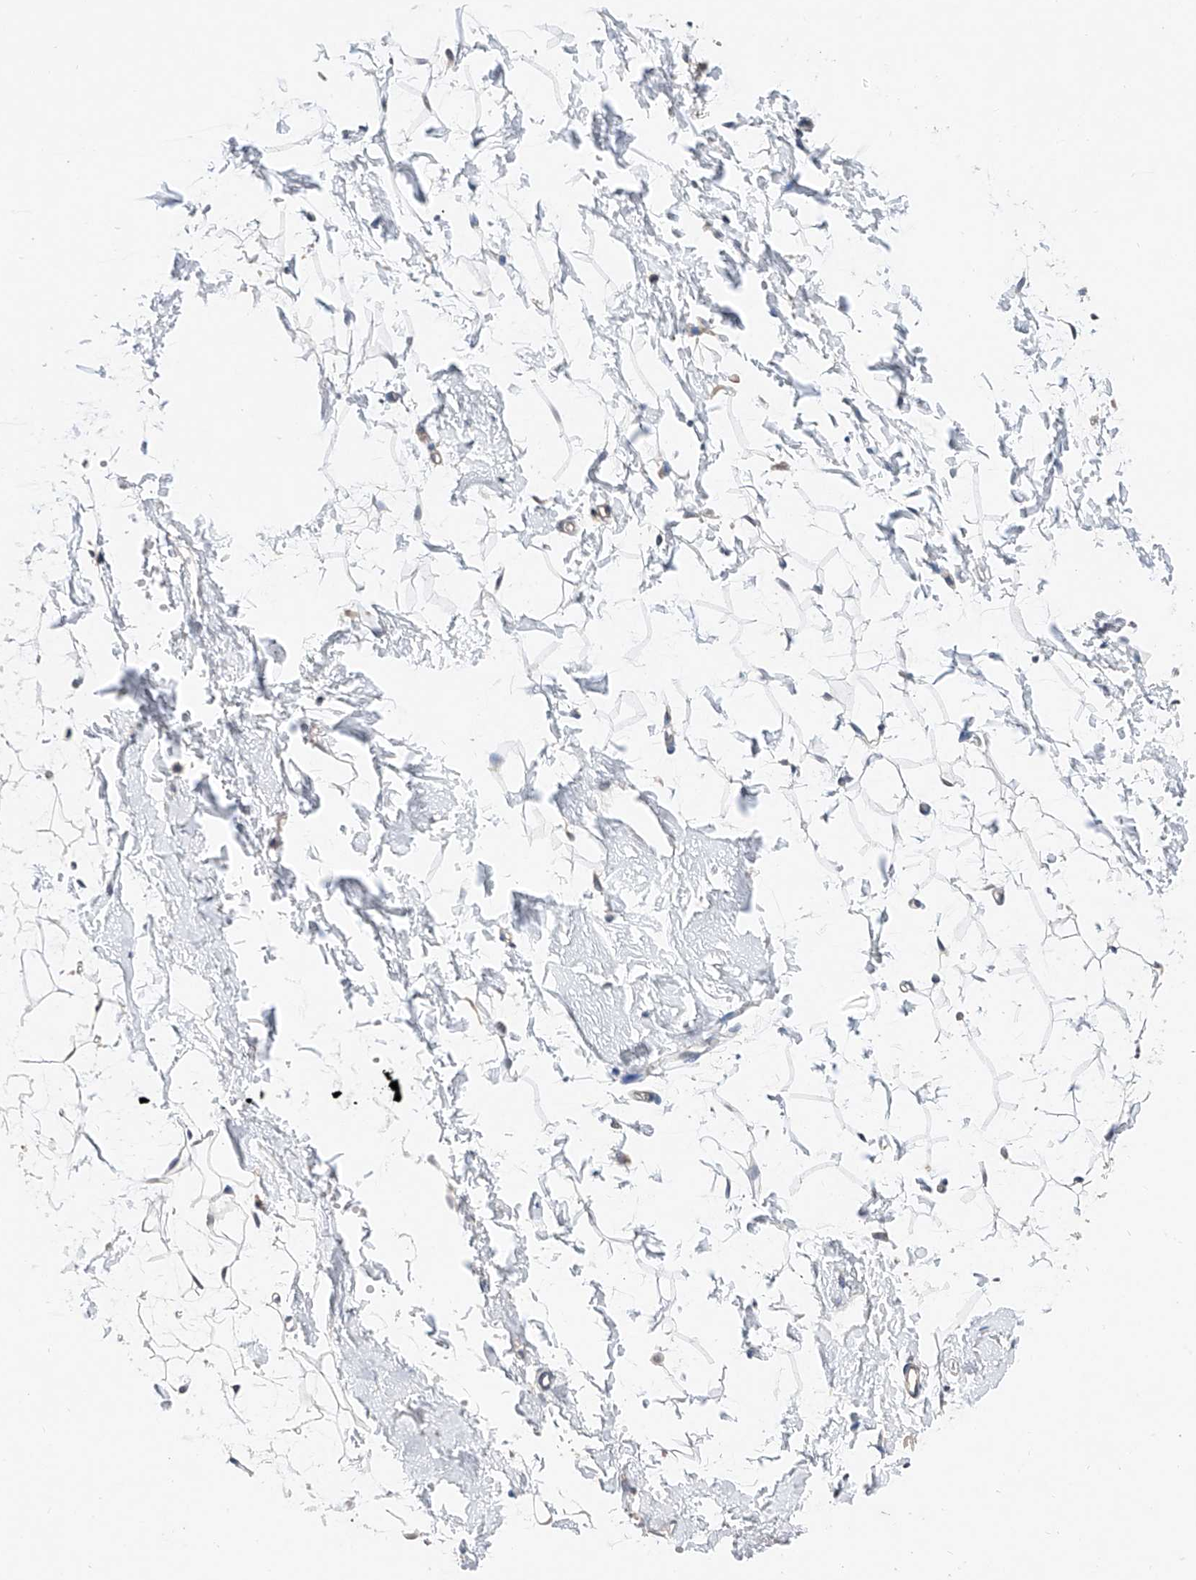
{"staining": {"intensity": "negative", "quantity": "none", "location": "none"}, "tissue": "adipose tissue", "cell_type": "Adipocytes", "image_type": "normal", "snomed": [{"axis": "morphology", "description": "Normal tissue, NOS"}, {"axis": "topography", "description": "Breast"}], "caption": "Immunohistochemistry (IHC) histopathology image of benign adipose tissue: human adipose tissue stained with DAB demonstrates no significant protein expression in adipocytes.", "gene": "FUCA2", "patient": {"sex": "female", "age": 23}}